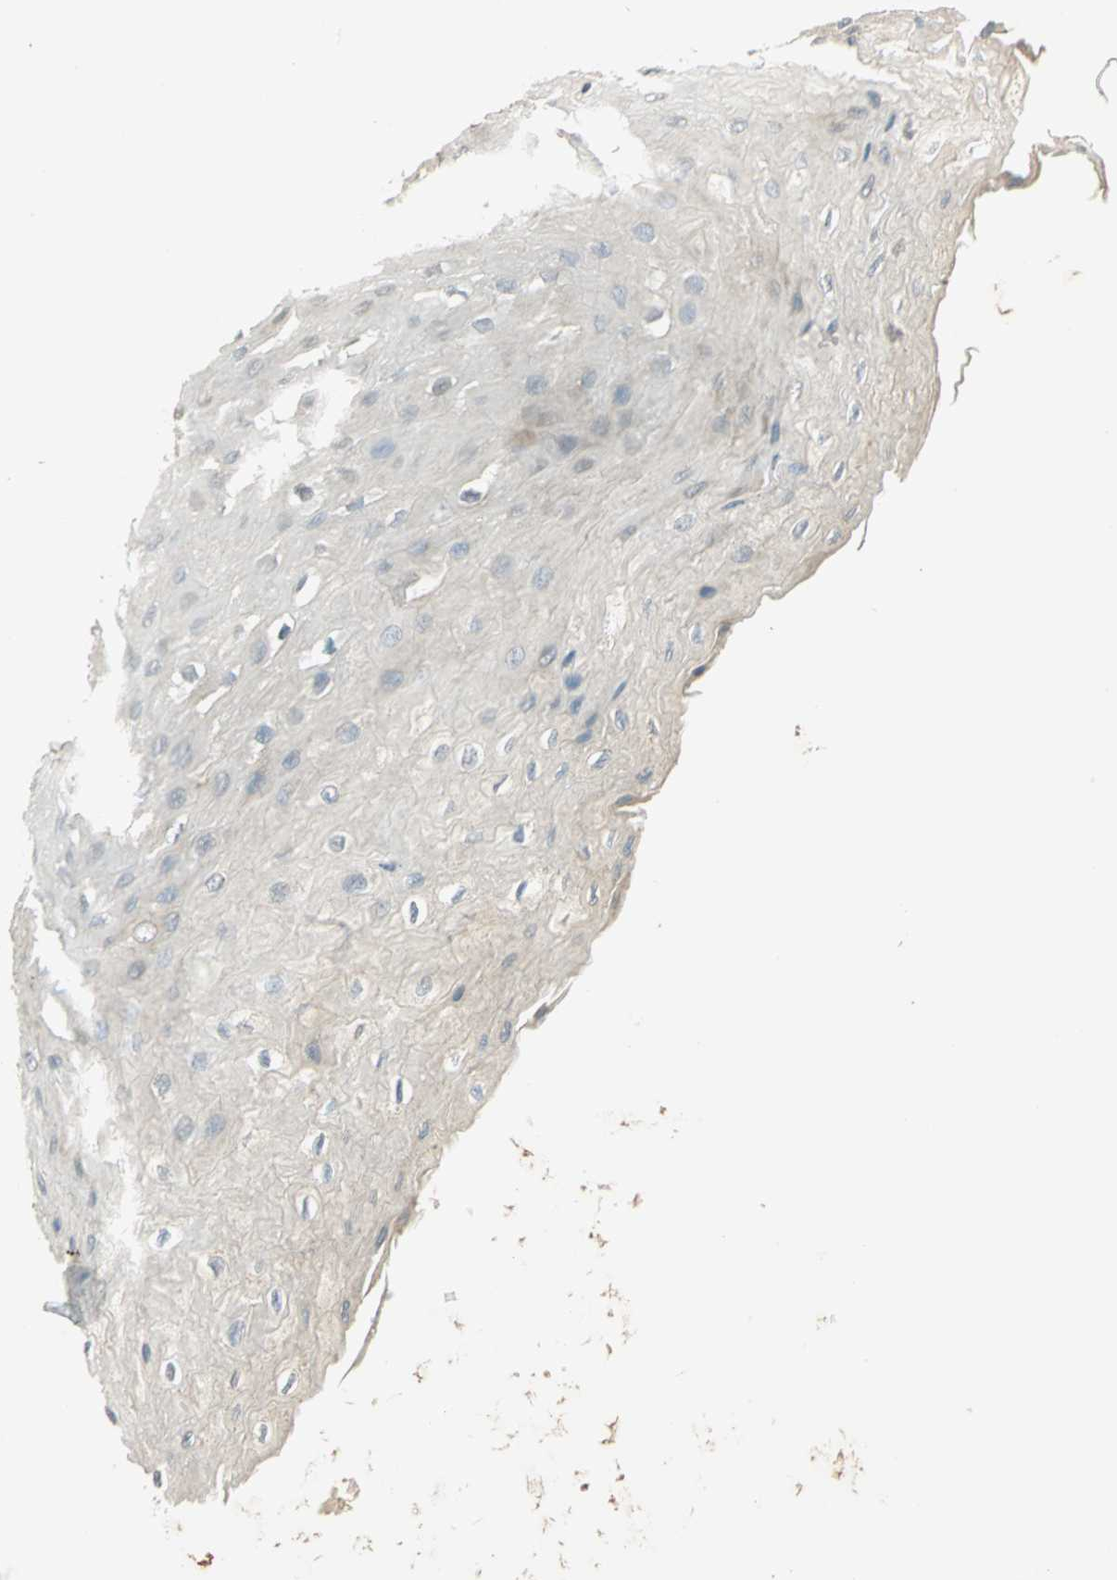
{"staining": {"intensity": "moderate", "quantity": "<25%", "location": "nuclear"}, "tissue": "esophagus", "cell_type": "Squamous epithelial cells", "image_type": "normal", "snomed": [{"axis": "morphology", "description": "Normal tissue, NOS"}, {"axis": "topography", "description": "Esophagus"}], "caption": "High-magnification brightfield microscopy of benign esophagus stained with DAB (3,3'-diaminobenzidine) (brown) and counterstained with hematoxylin (blue). squamous epithelial cells exhibit moderate nuclear expression is identified in about<25% of cells. The protein of interest is stained brown, and the nuclei are stained in blue (DAB (3,3'-diaminobenzidine) IHC with brightfield microscopy, high magnification).", "gene": "BIRC2", "patient": {"sex": "female", "age": 72}}